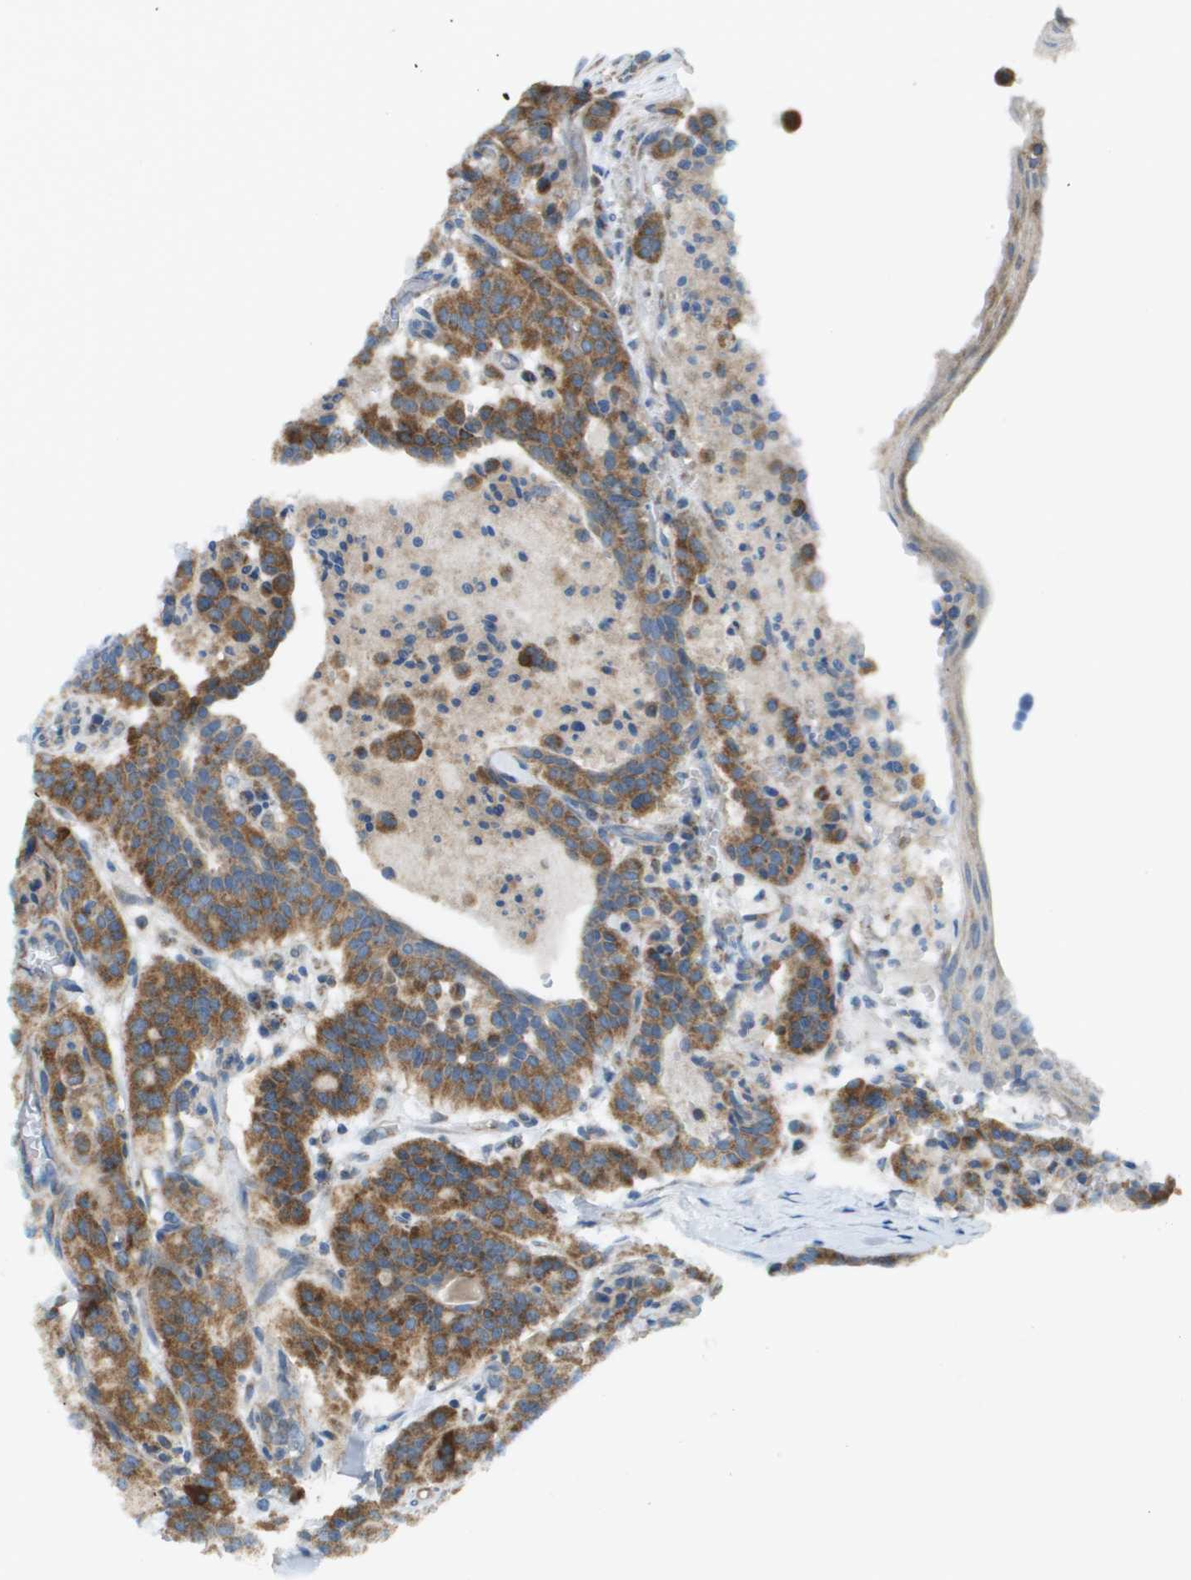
{"staining": {"intensity": "strong", "quantity": "25%-75%", "location": "cytoplasmic/membranous"}, "tissue": "carcinoid", "cell_type": "Tumor cells", "image_type": "cancer", "snomed": [{"axis": "morphology", "description": "Carcinoid, malignant, NOS"}, {"axis": "topography", "description": "Lung"}], "caption": "High-power microscopy captured an immunohistochemistry histopathology image of carcinoid, revealing strong cytoplasmic/membranous positivity in approximately 25%-75% of tumor cells.", "gene": "TAOK3", "patient": {"sex": "male", "age": 30}}